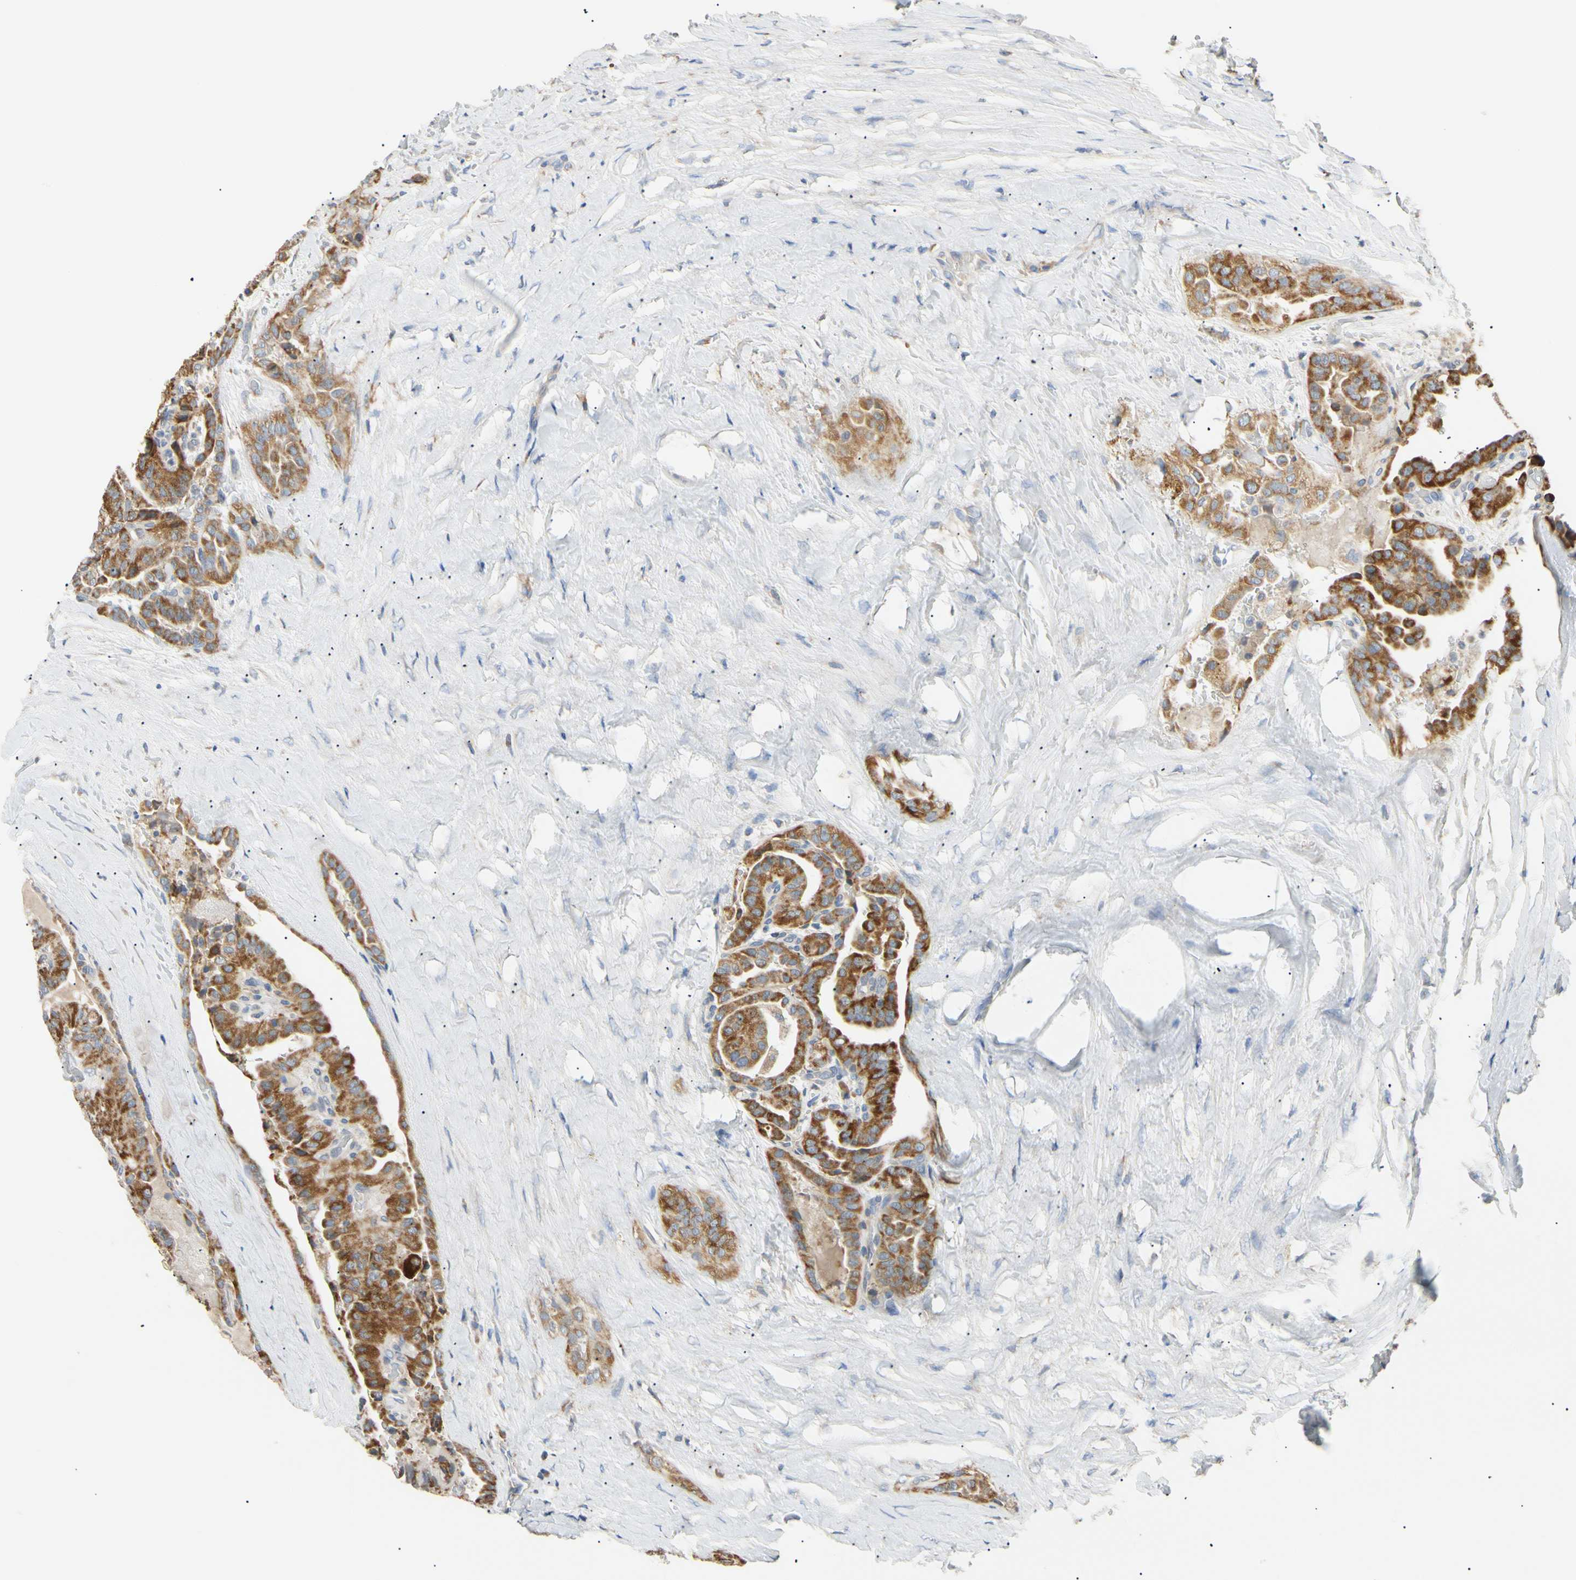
{"staining": {"intensity": "strong", "quantity": ">75%", "location": "cytoplasmic/membranous"}, "tissue": "thyroid cancer", "cell_type": "Tumor cells", "image_type": "cancer", "snomed": [{"axis": "morphology", "description": "Papillary adenocarcinoma, NOS"}, {"axis": "topography", "description": "Thyroid gland"}], "caption": "Approximately >75% of tumor cells in human thyroid cancer show strong cytoplasmic/membranous protein positivity as visualized by brown immunohistochemical staining.", "gene": "PLGRKT", "patient": {"sex": "male", "age": 77}}